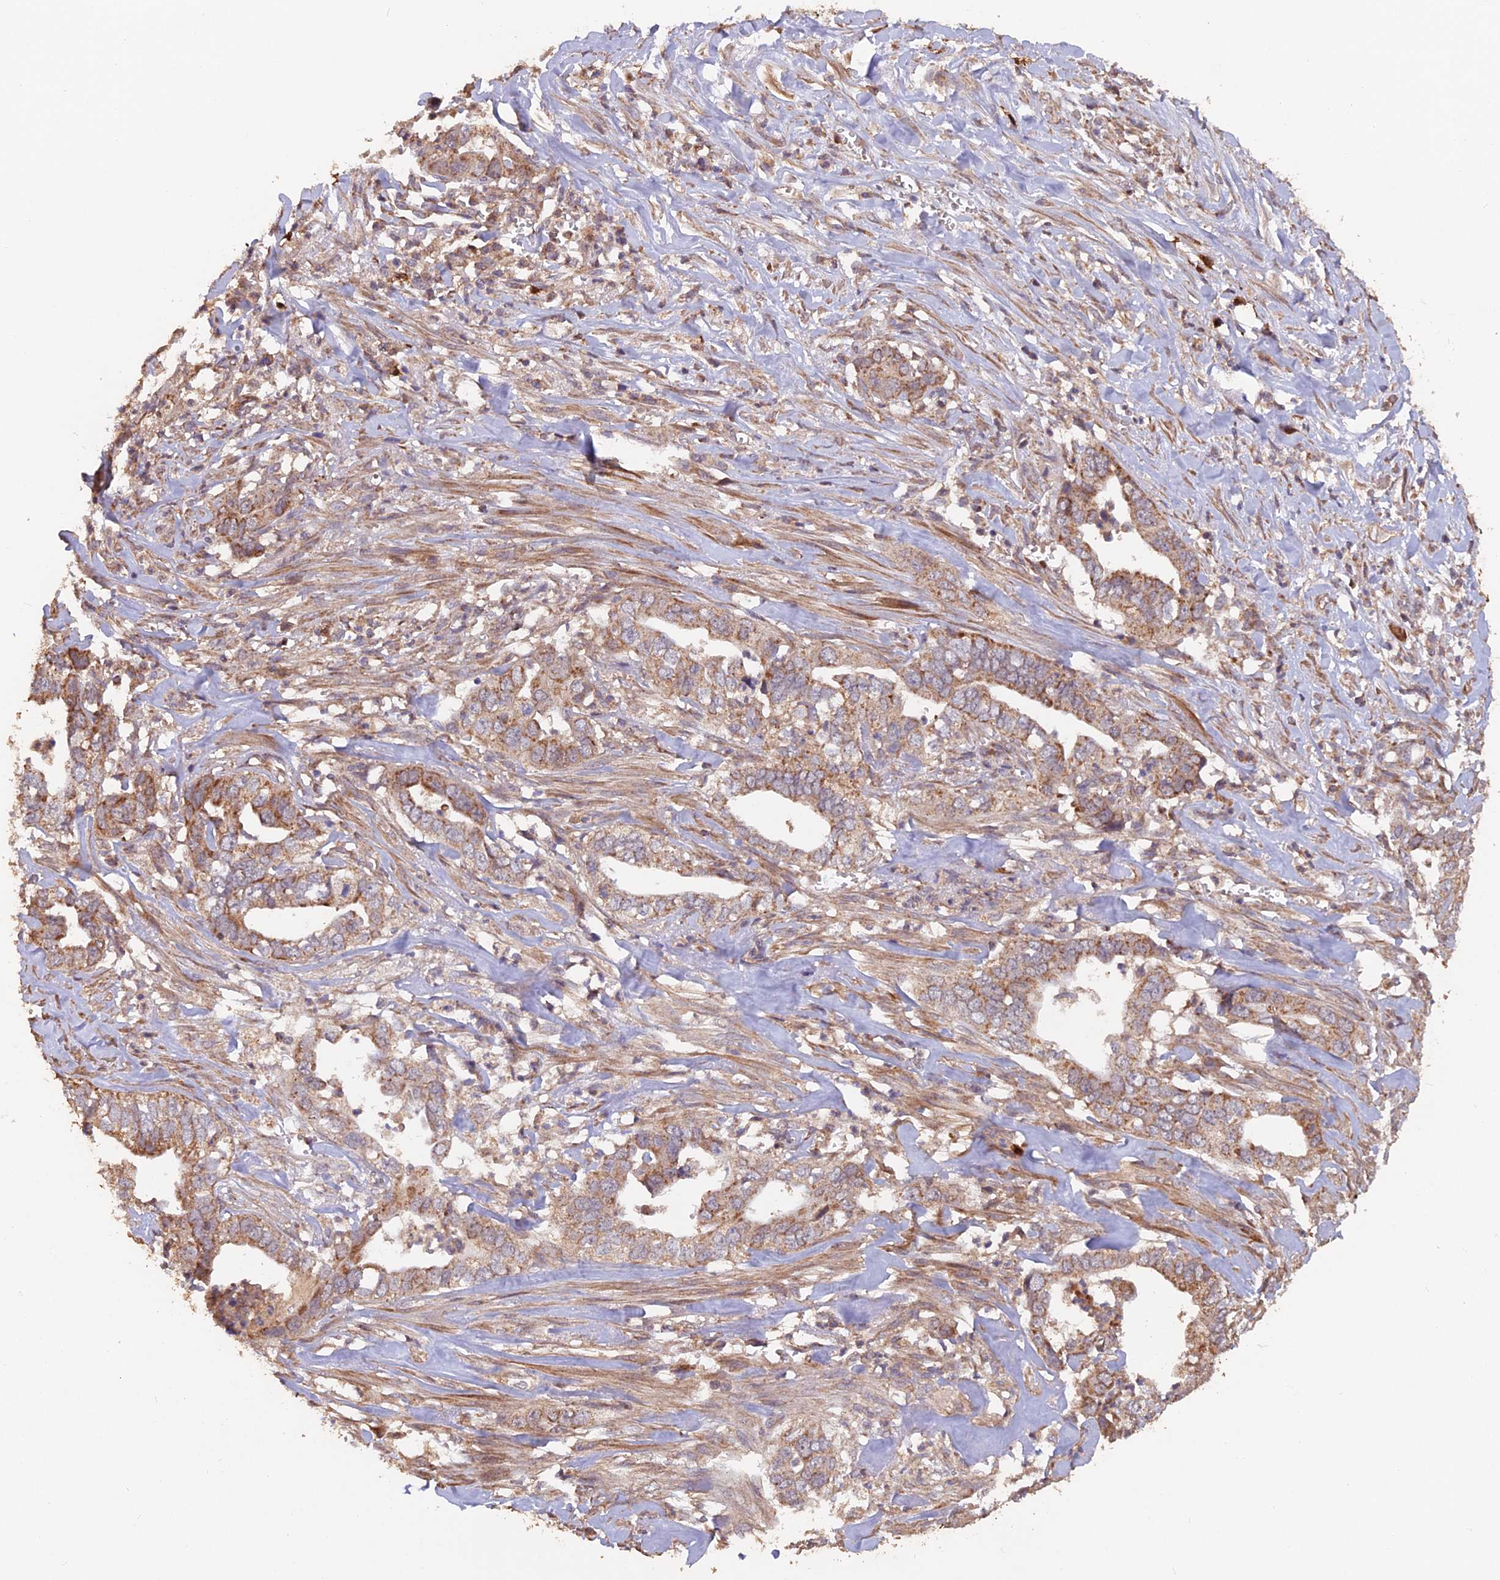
{"staining": {"intensity": "moderate", "quantity": ">75%", "location": "cytoplasmic/membranous"}, "tissue": "liver cancer", "cell_type": "Tumor cells", "image_type": "cancer", "snomed": [{"axis": "morphology", "description": "Cholangiocarcinoma"}, {"axis": "topography", "description": "Liver"}], "caption": "Immunohistochemical staining of liver cancer (cholangiocarcinoma) exhibits medium levels of moderate cytoplasmic/membranous protein expression in about >75% of tumor cells.", "gene": "IFT22", "patient": {"sex": "female", "age": 79}}